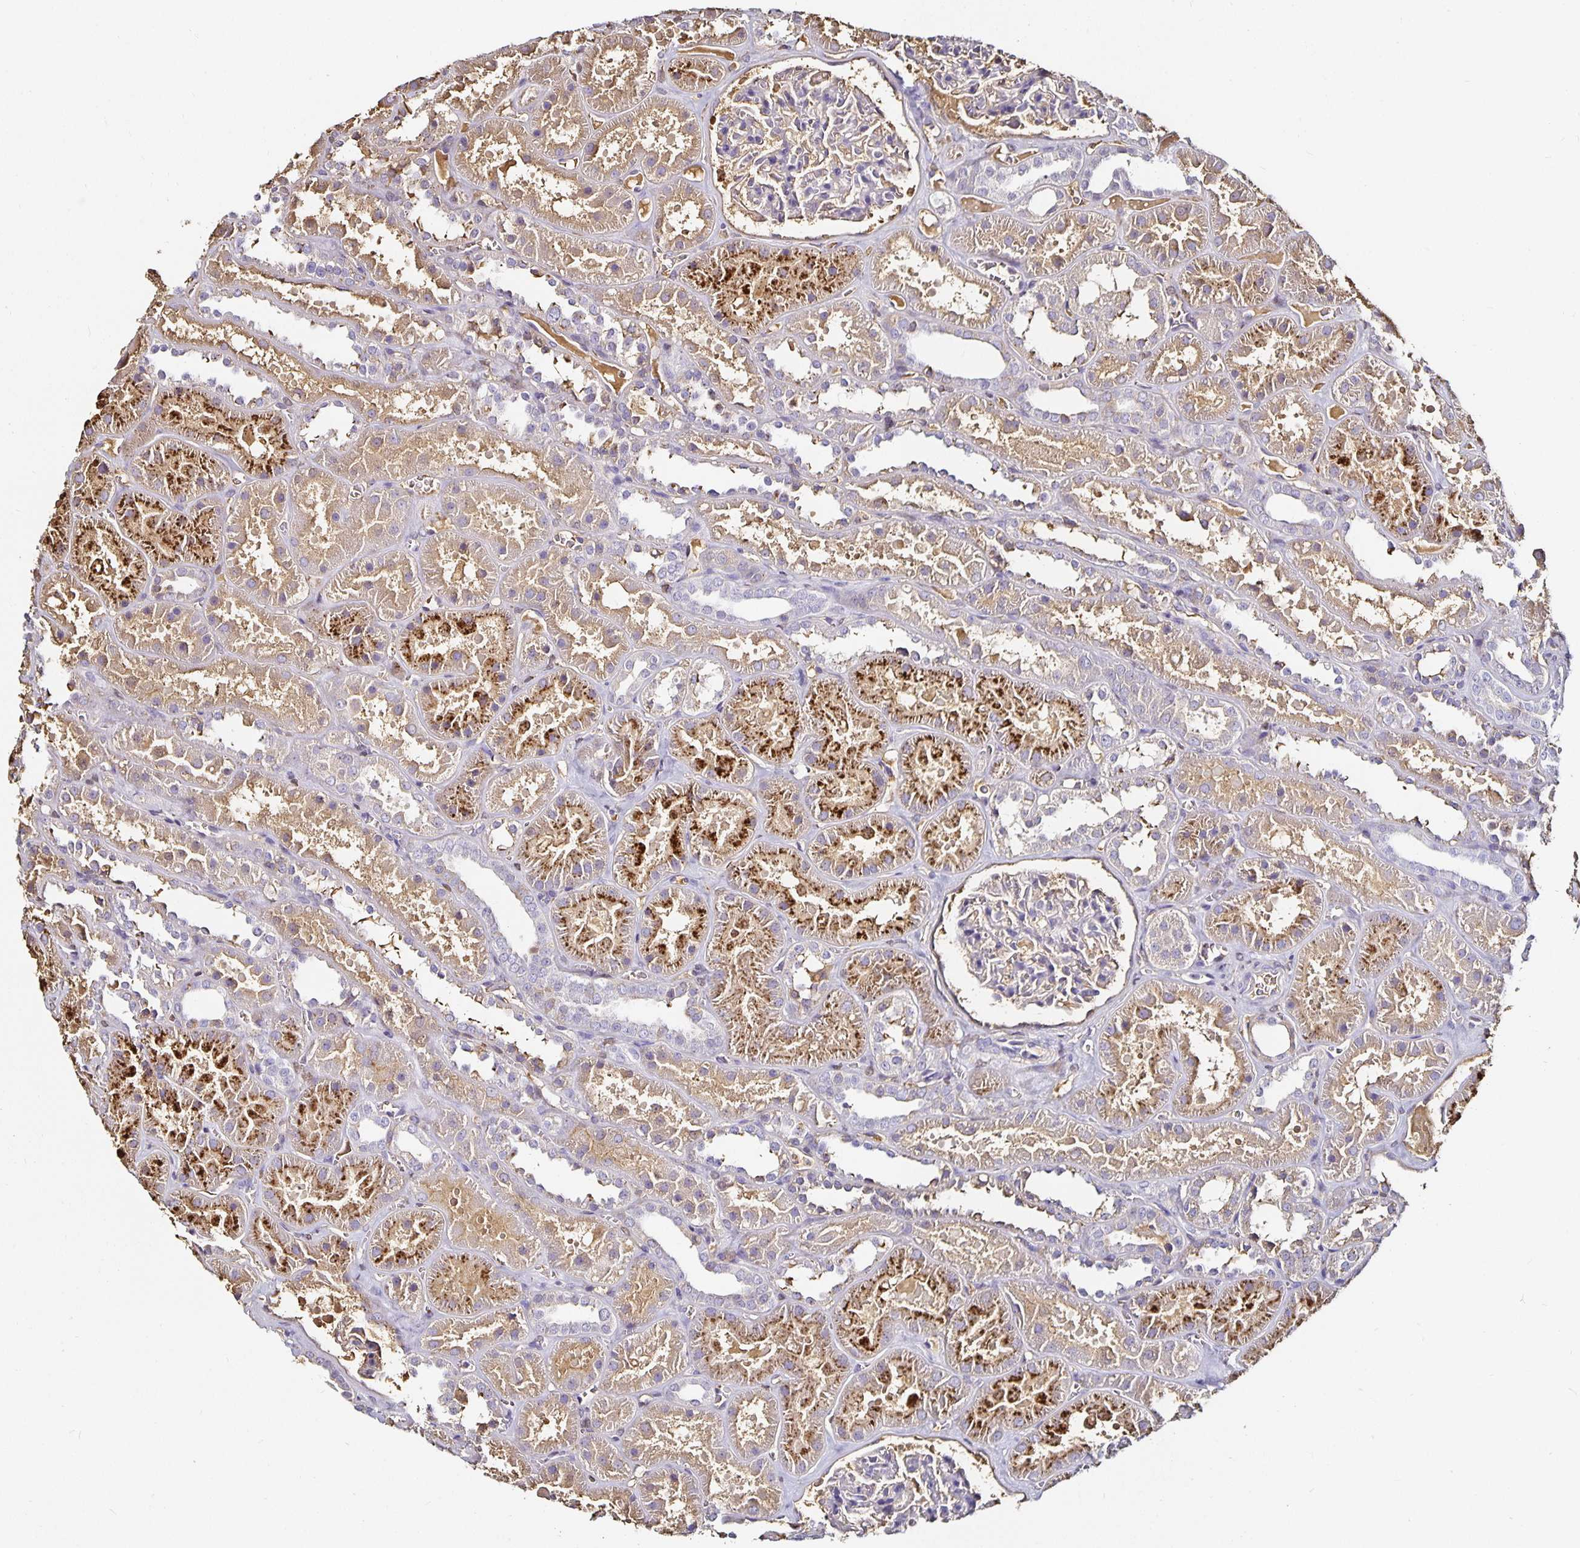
{"staining": {"intensity": "negative", "quantity": "none", "location": "none"}, "tissue": "kidney", "cell_type": "Cells in glomeruli", "image_type": "normal", "snomed": [{"axis": "morphology", "description": "Normal tissue, NOS"}, {"axis": "topography", "description": "Kidney"}], "caption": "An immunohistochemistry (IHC) image of benign kidney is shown. There is no staining in cells in glomeruli of kidney.", "gene": "TTR", "patient": {"sex": "female", "age": 41}}